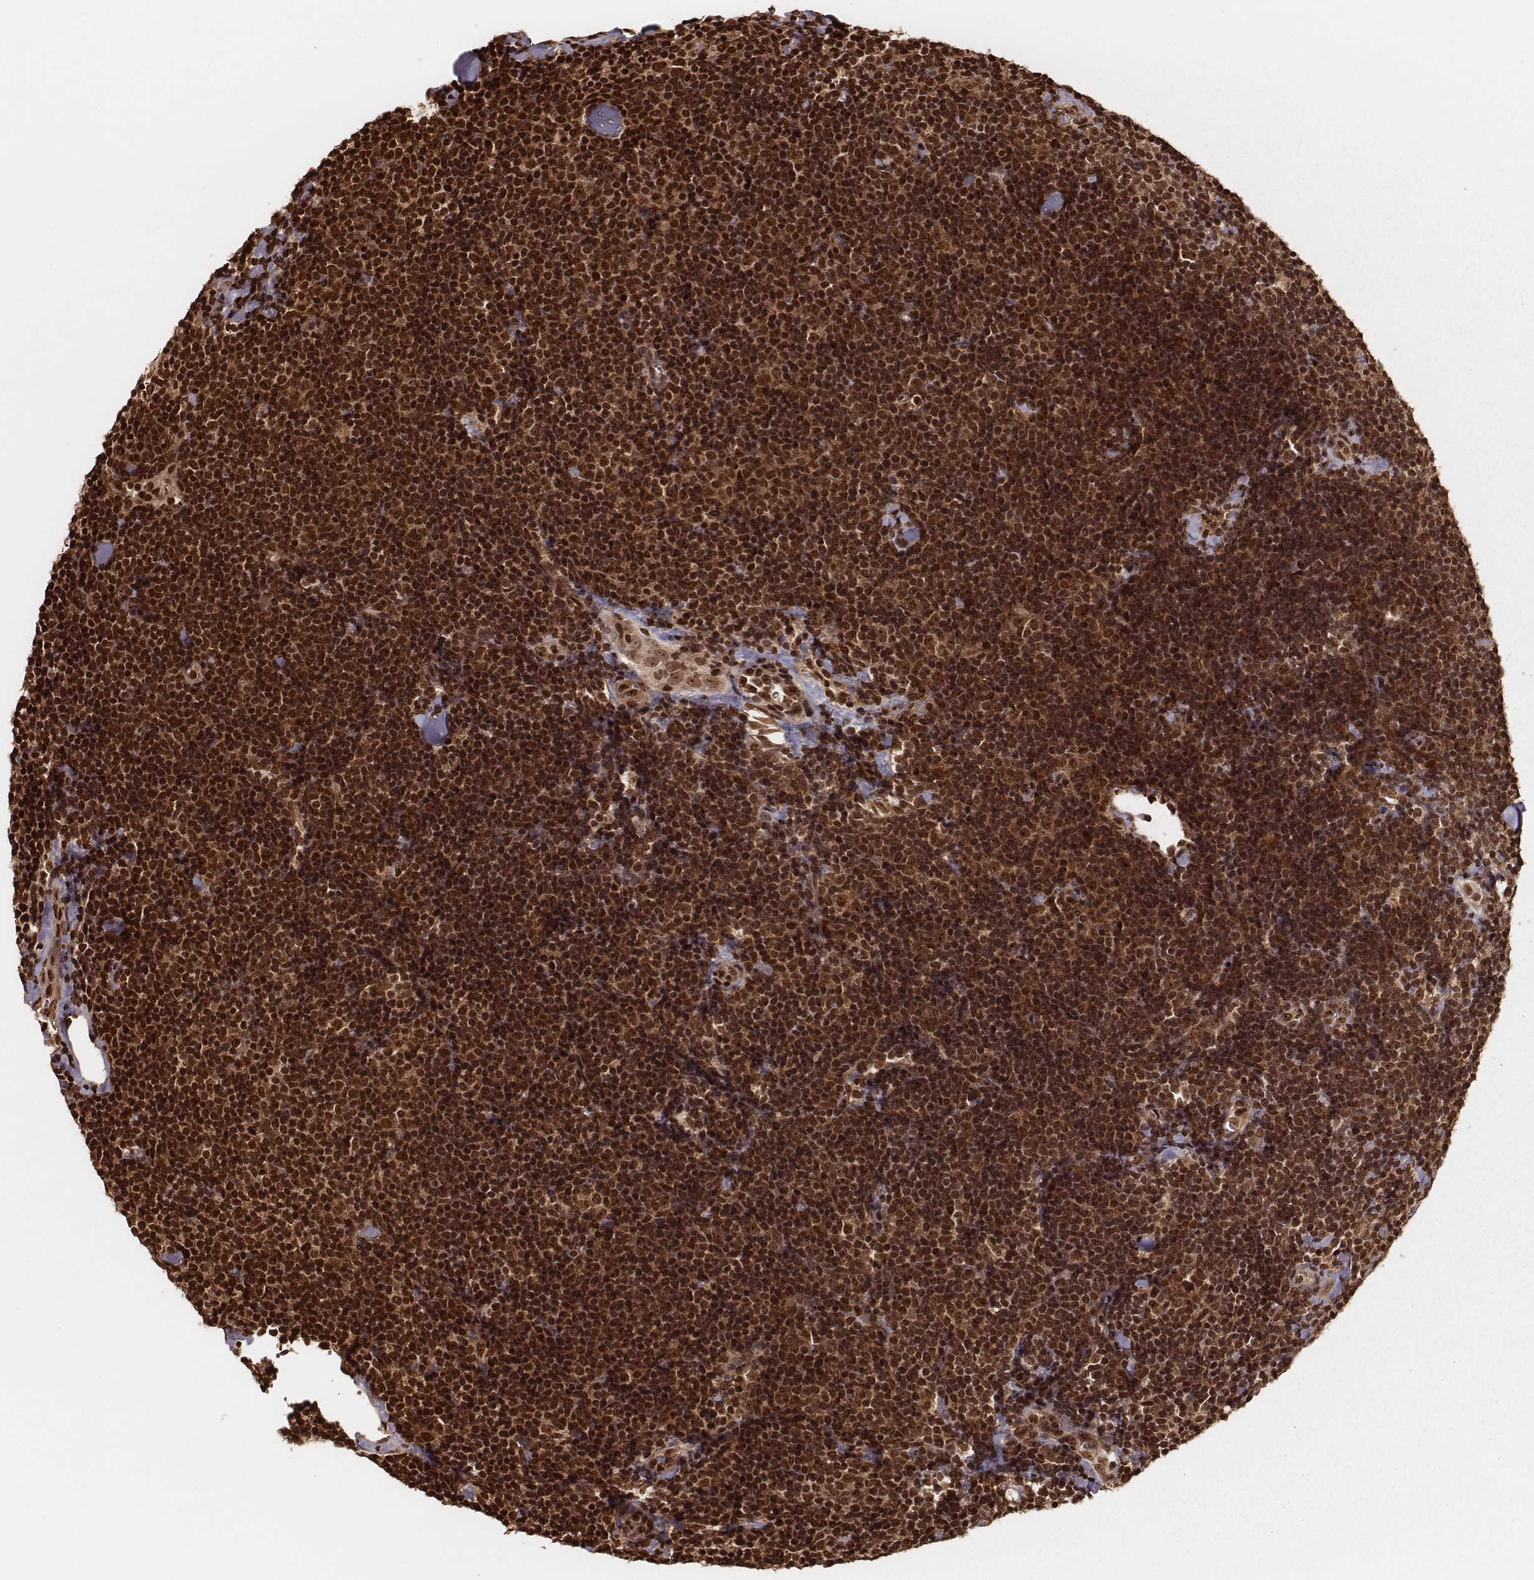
{"staining": {"intensity": "strong", "quantity": ">75%", "location": "cytoplasmic/membranous,nuclear"}, "tissue": "lymphoma", "cell_type": "Tumor cells", "image_type": "cancer", "snomed": [{"axis": "morphology", "description": "Malignant lymphoma, non-Hodgkin's type, Low grade"}, {"axis": "topography", "description": "Lymph node"}], "caption": "The histopathology image demonstrates immunohistochemical staining of lymphoma. There is strong cytoplasmic/membranous and nuclear positivity is present in about >75% of tumor cells. (DAB IHC, brown staining for protein, blue staining for nuclei).", "gene": "NFX1", "patient": {"sex": "female", "age": 56}}